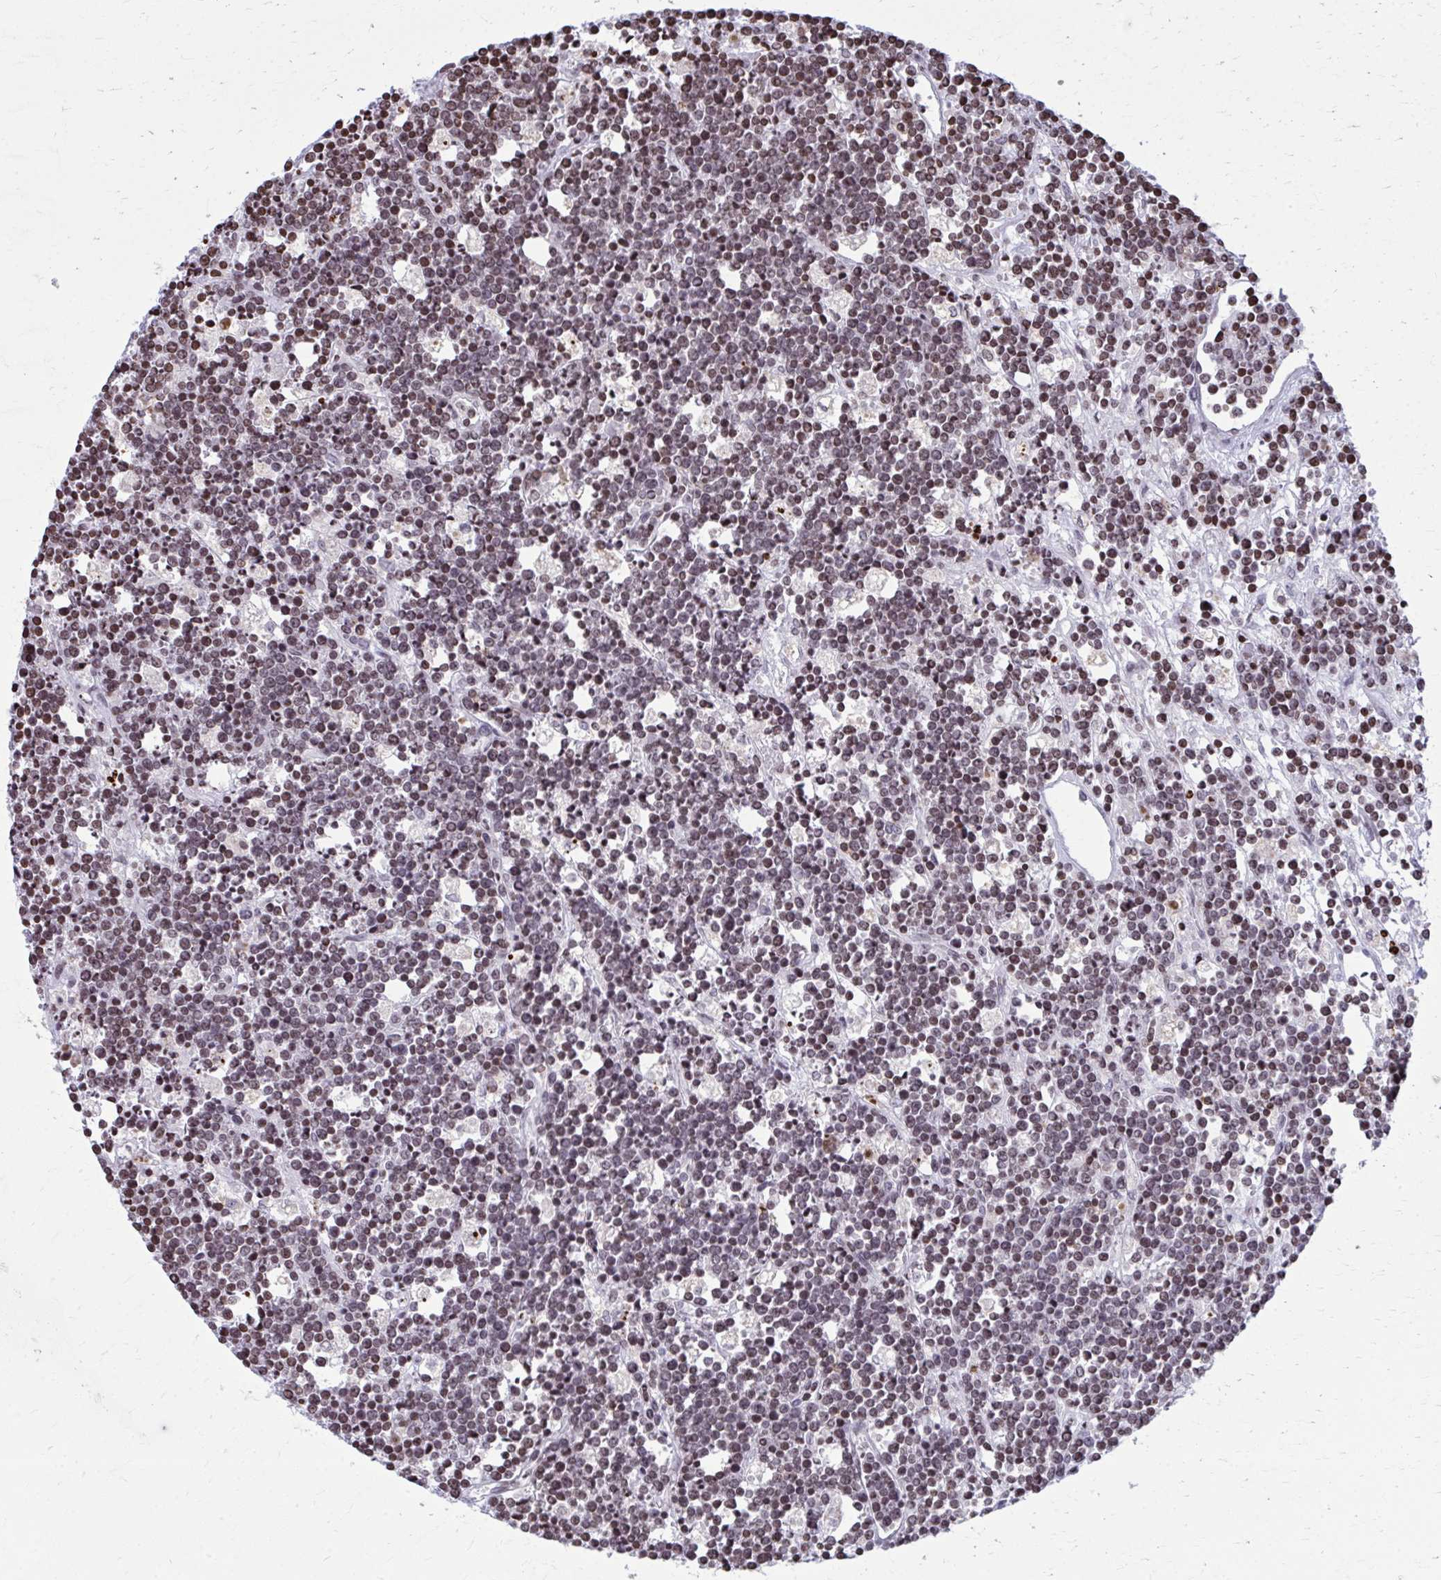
{"staining": {"intensity": "weak", "quantity": "25%-75%", "location": "nuclear"}, "tissue": "lymphoma", "cell_type": "Tumor cells", "image_type": "cancer", "snomed": [{"axis": "morphology", "description": "Malignant lymphoma, non-Hodgkin's type, High grade"}, {"axis": "topography", "description": "Ovary"}], "caption": "Approximately 25%-75% of tumor cells in human malignant lymphoma, non-Hodgkin's type (high-grade) demonstrate weak nuclear protein positivity as visualized by brown immunohistochemical staining.", "gene": "AP5M1", "patient": {"sex": "female", "age": 56}}